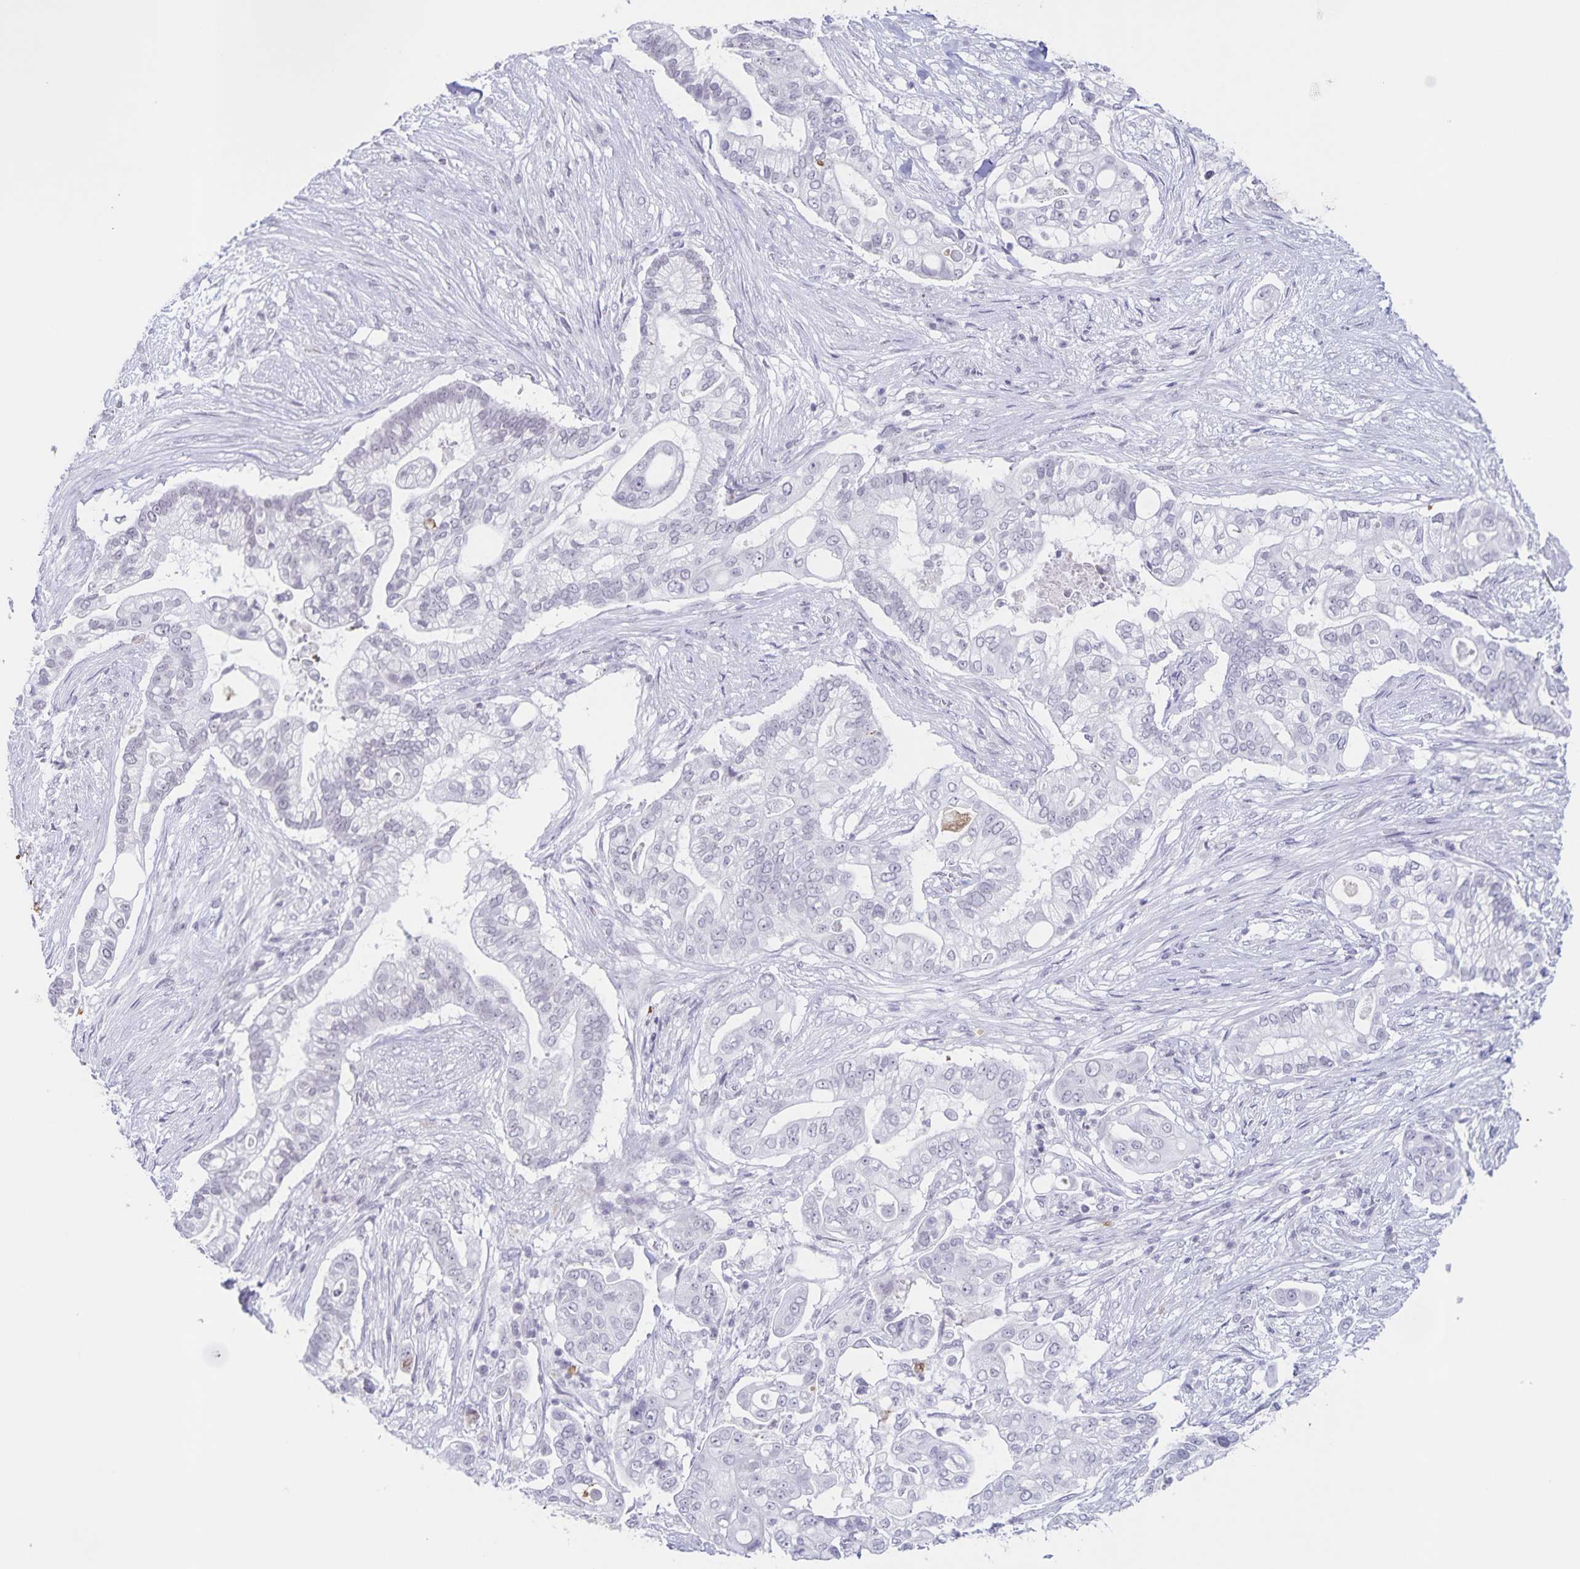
{"staining": {"intensity": "negative", "quantity": "none", "location": "none"}, "tissue": "pancreatic cancer", "cell_type": "Tumor cells", "image_type": "cancer", "snomed": [{"axis": "morphology", "description": "Adenocarcinoma, NOS"}, {"axis": "topography", "description": "Pancreas"}], "caption": "Histopathology image shows no significant protein positivity in tumor cells of pancreatic cancer (adenocarcinoma).", "gene": "LCE6A", "patient": {"sex": "female", "age": 69}}